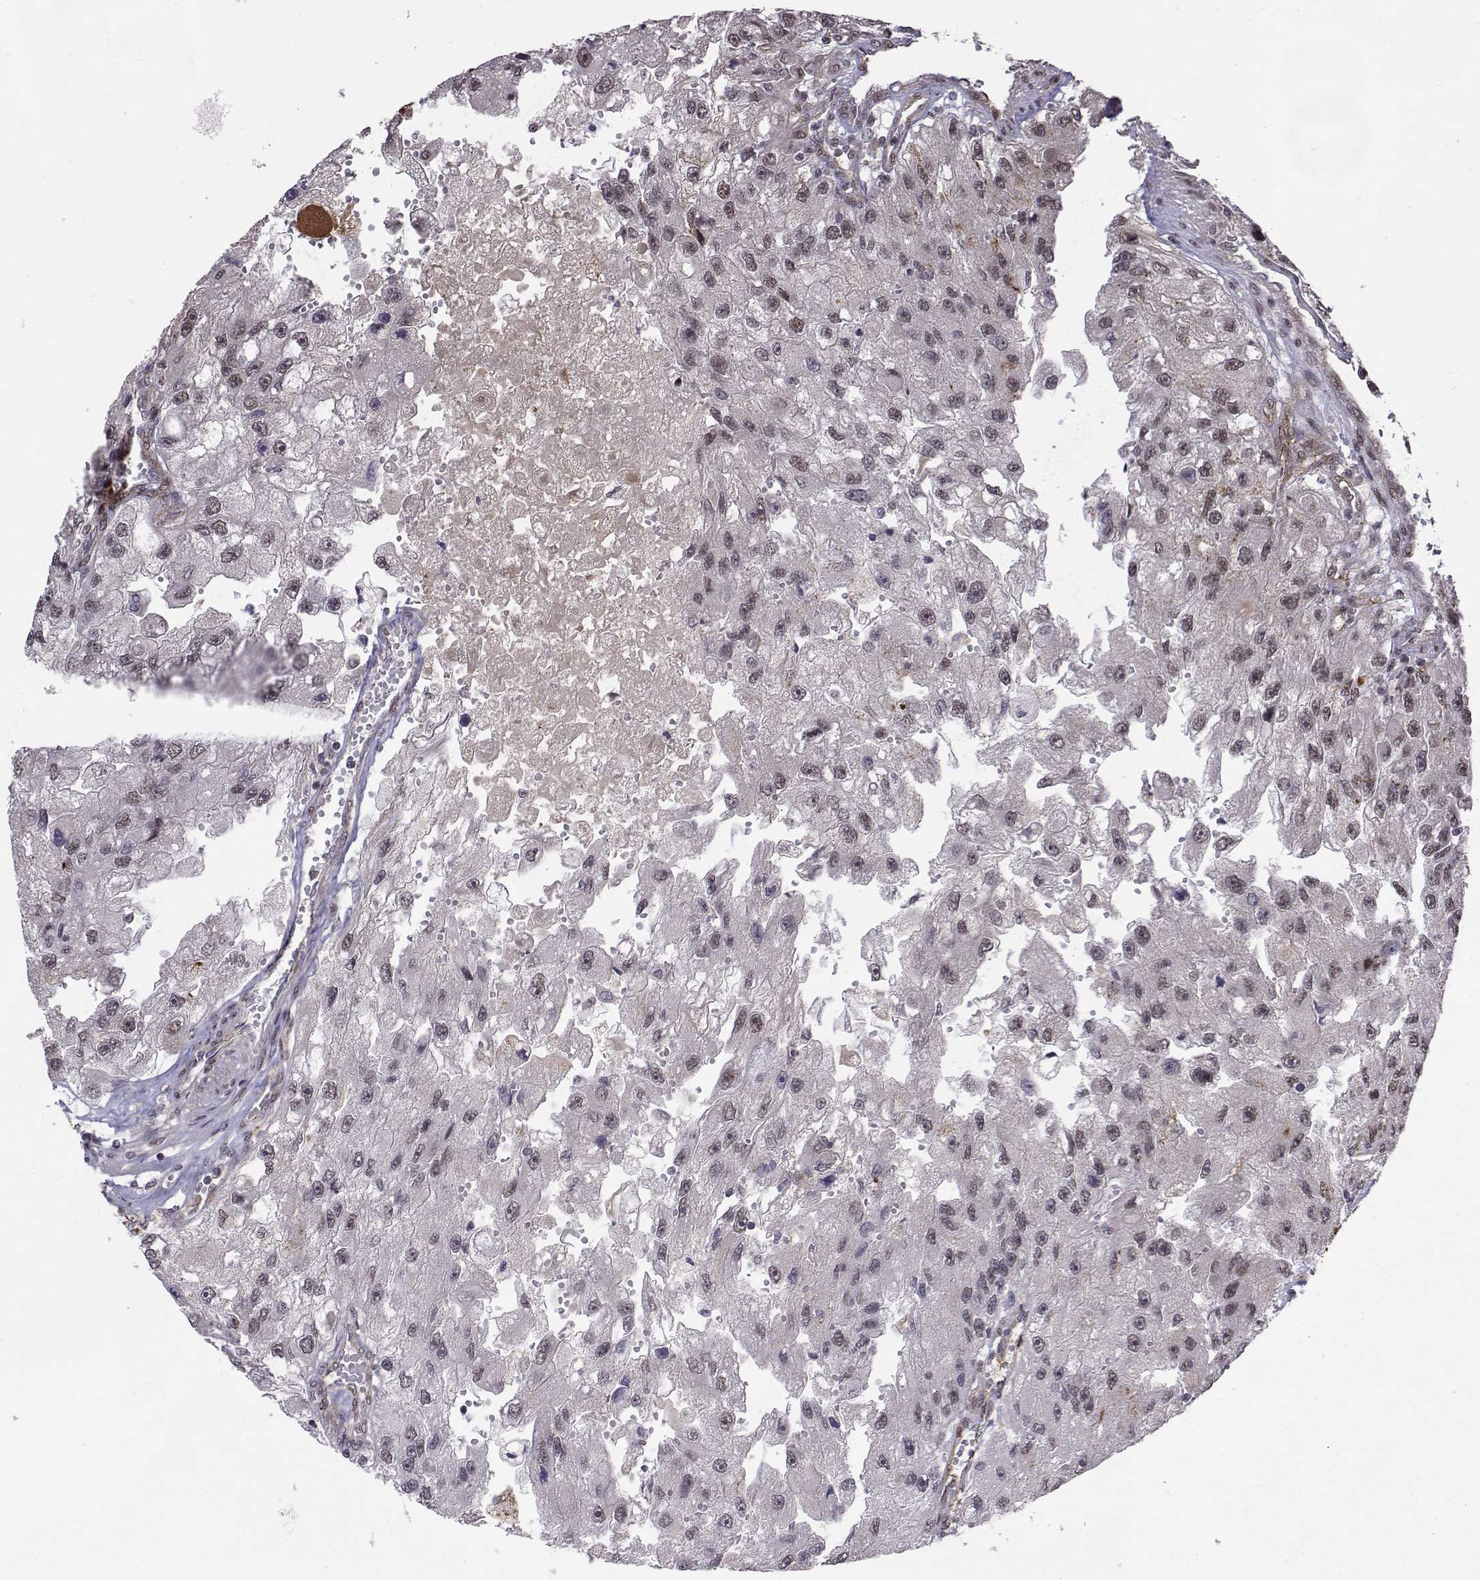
{"staining": {"intensity": "weak", "quantity": "25%-75%", "location": "nuclear"}, "tissue": "renal cancer", "cell_type": "Tumor cells", "image_type": "cancer", "snomed": [{"axis": "morphology", "description": "Adenocarcinoma, NOS"}, {"axis": "topography", "description": "Kidney"}], "caption": "This micrograph displays IHC staining of human renal cancer, with low weak nuclear positivity in approximately 25%-75% of tumor cells.", "gene": "ITGA7", "patient": {"sex": "male", "age": 63}}